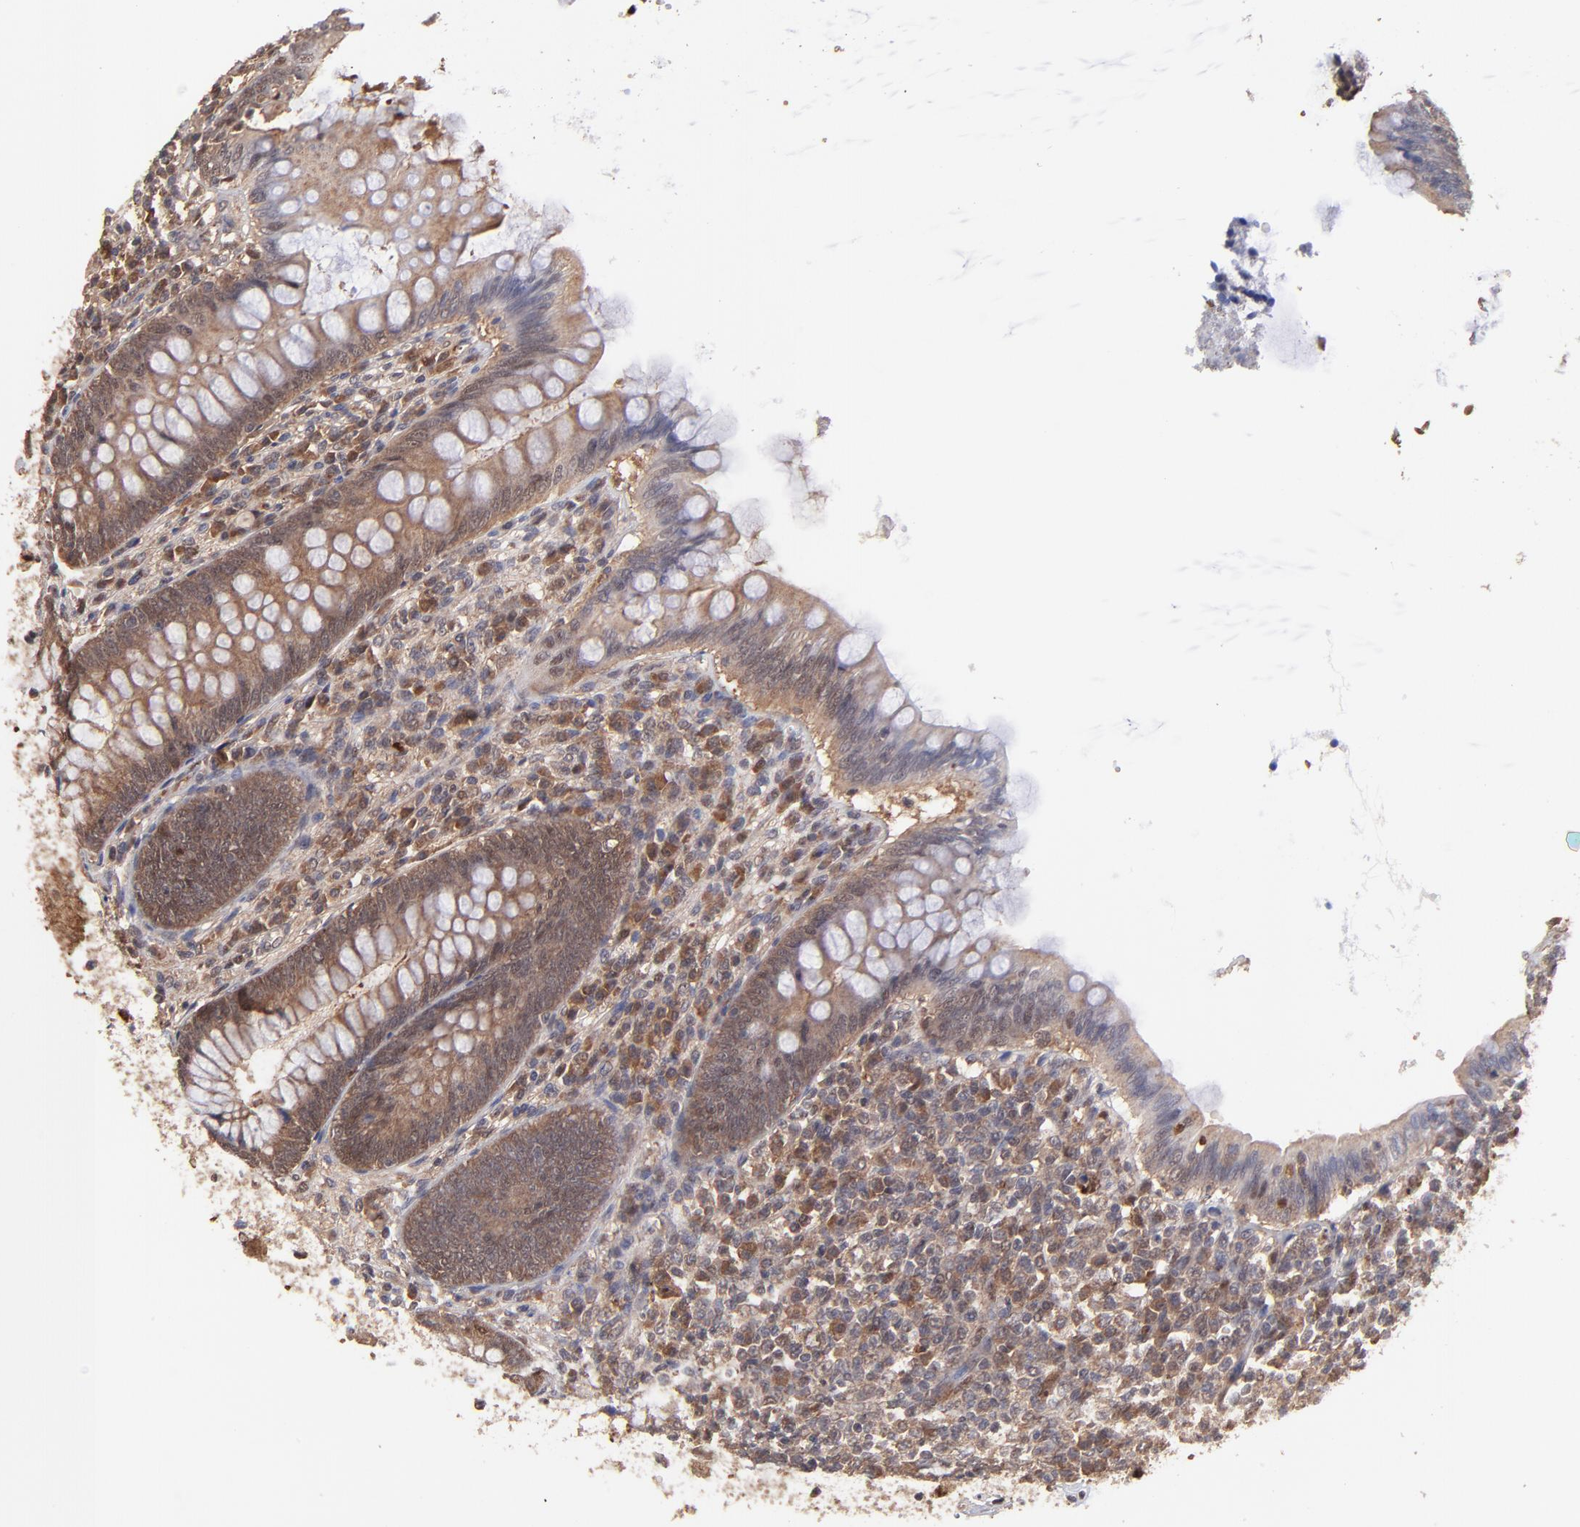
{"staining": {"intensity": "moderate", "quantity": ">75%", "location": "cytoplasmic/membranous"}, "tissue": "appendix", "cell_type": "Glandular cells", "image_type": "normal", "snomed": [{"axis": "morphology", "description": "Normal tissue, NOS"}, {"axis": "topography", "description": "Appendix"}], "caption": "Appendix stained with a brown dye reveals moderate cytoplasmic/membranous positive positivity in about >75% of glandular cells.", "gene": "PSMA6", "patient": {"sex": "female", "age": 66}}